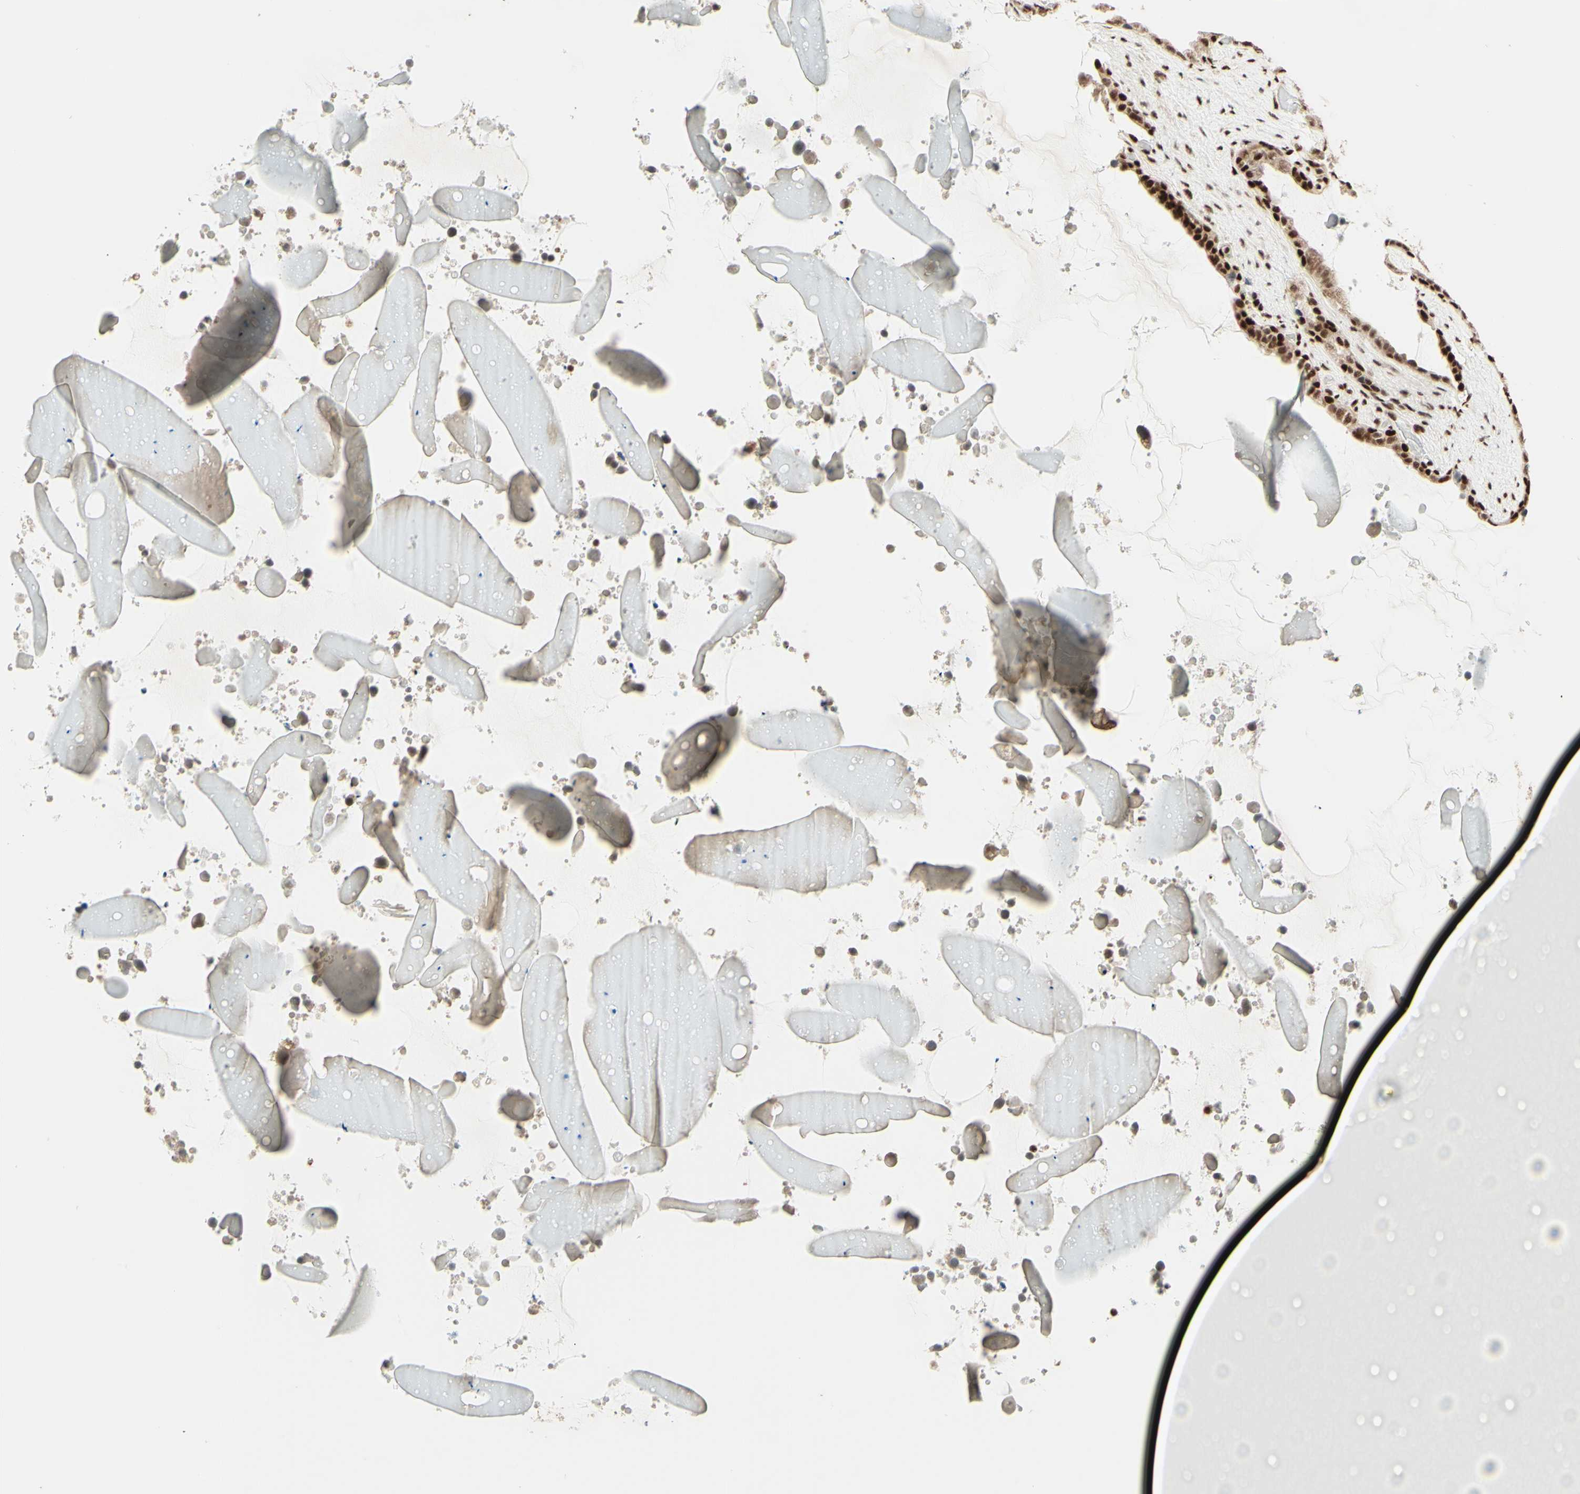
{"staining": {"intensity": "strong", "quantity": ">75%", "location": "nuclear"}, "tissue": "seminal vesicle", "cell_type": "Glandular cells", "image_type": "normal", "snomed": [{"axis": "morphology", "description": "Normal tissue, NOS"}, {"axis": "topography", "description": "Seminal veicle"}], "caption": "The immunohistochemical stain labels strong nuclear positivity in glandular cells of unremarkable seminal vesicle. The staining is performed using DAB brown chromogen to label protein expression. The nuclei are counter-stained blue using hematoxylin.", "gene": "NR3C1", "patient": {"sex": "male", "age": 46}}